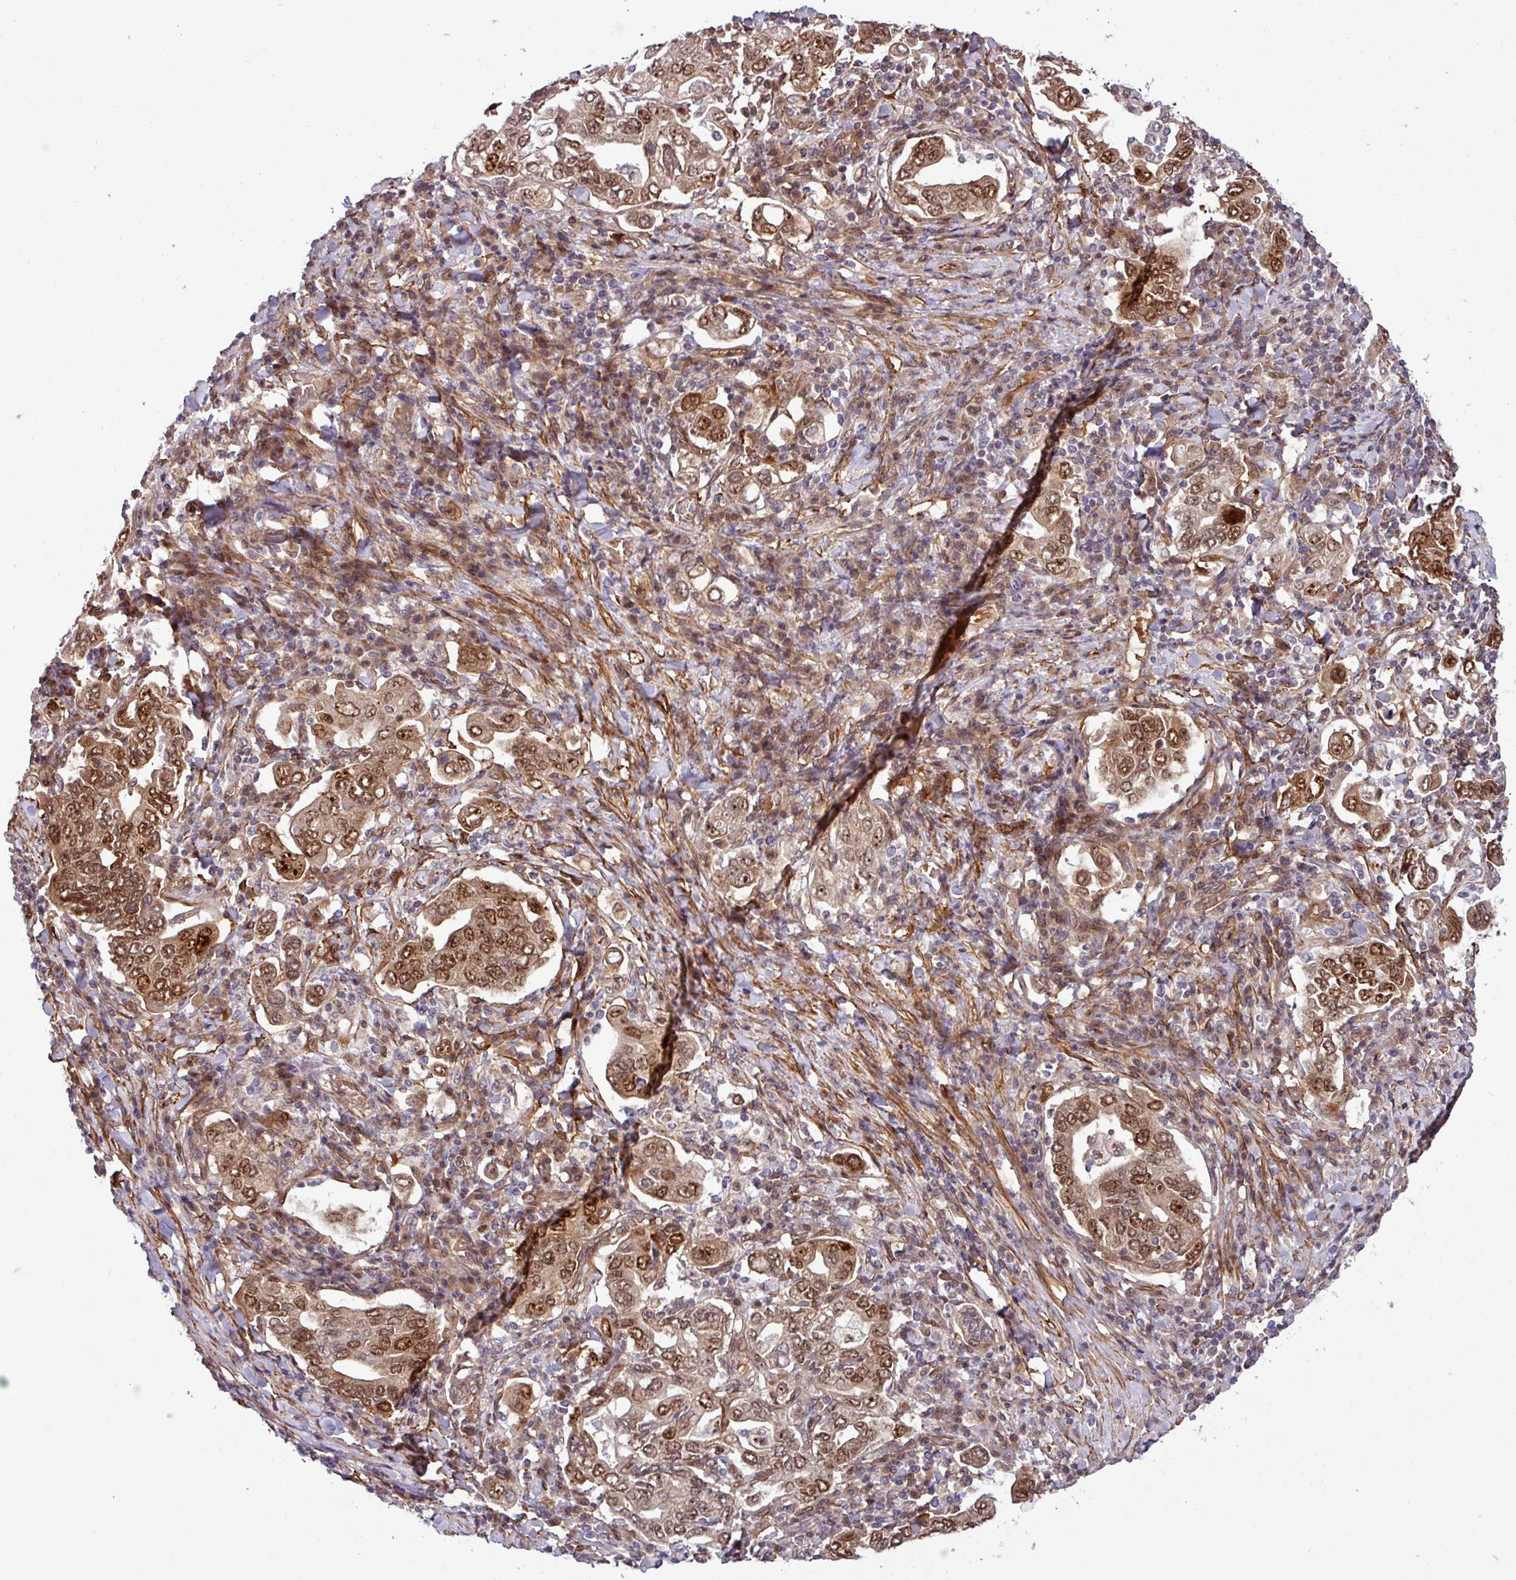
{"staining": {"intensity": "moderate", "quantity": ">75%", "location": "nuclear"}, "tissue": "stomach cancer", "cell_type": "Tumor cells", "image_type": "cancer", "snomed": [{"axis": "morphology", "description": "Adenocarcinoma, NOS"}, {"axis": "topography", "description": "Stomach, upper"}, {"axis": "topography", "description": "Stomach"}], "caption": "Immunohistochemical staining of stomach cancer displays medium levels of moderate nuclear expression in about >75% of tumor cells.", "gene": "C7orf50", "patient": {"sex": "male", "age": 62}}